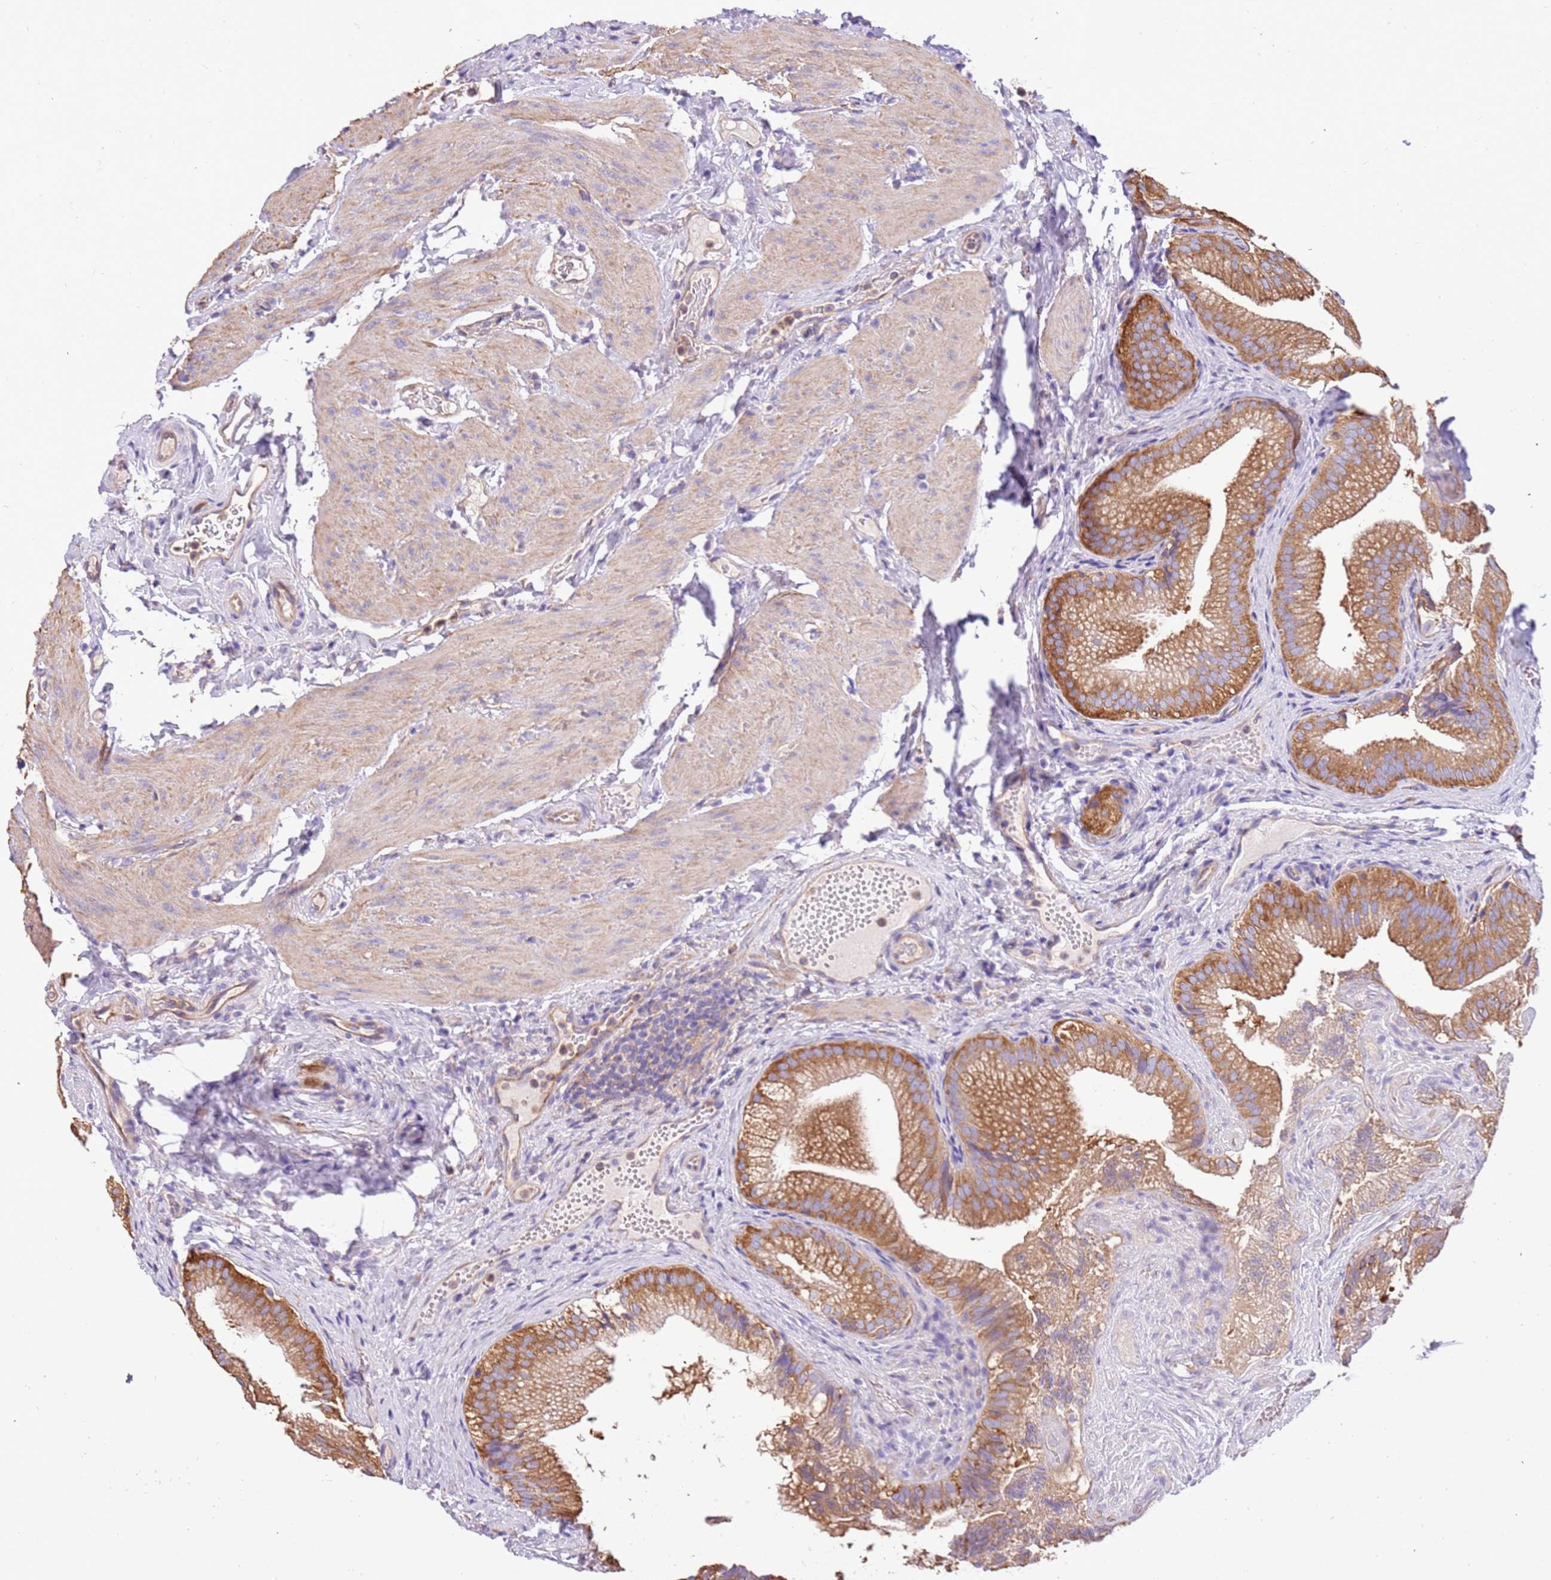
{"staining": {"intensity": "strong", "quantity": ">75%", "location": "cytoplasmic/membranous"}, "tissue": "gallbladder", "cell_type": "Glandular cells", "image_type": "normal", "snomed": [{"axis": "morphology", "description": "Normal tissue, NOS"}, {"axis": "topography", "description": "Gallbladder"}], "caption": "A brown stain highlights strong cytoplasmic/membranous expression of a protein in glandular cells of benign human gallbladder. The staining is performed using DAB (3,3'-diaminobenzidine) brown chromogen to label protein expression. The nuclei are counter-stained blue using hematoxylin.", "gene": "NAALADL1", "patient": {"sex": "female", "age": 30}}